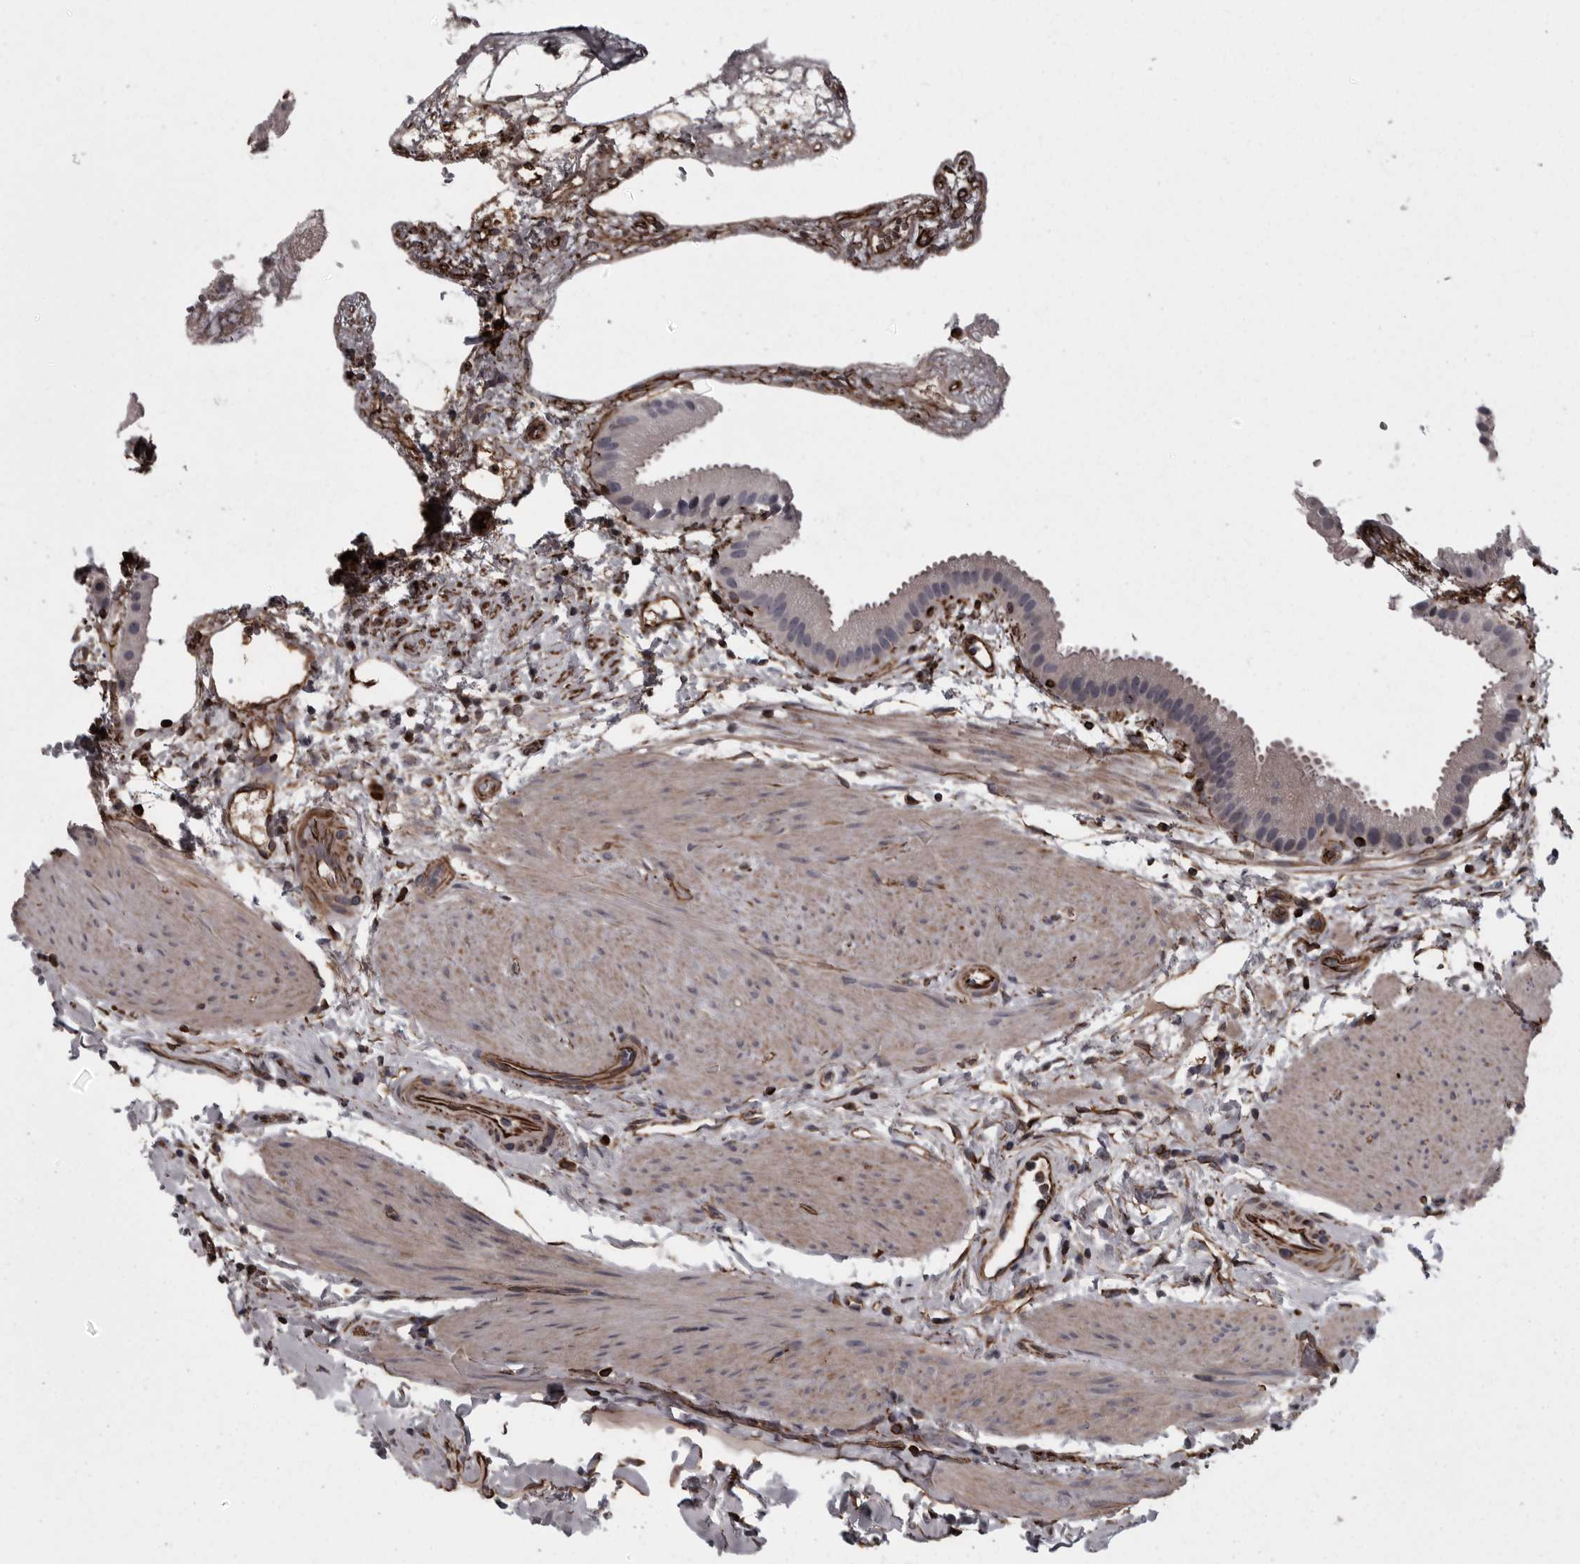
{"staining": {"intensity": "weak", "quantity": "<25%", "location": "cytoplasmic/membranous"}, "tissue": "gallbladder", "cell_type": "Glandular cells", "image_type": "normal", "snomed": [{"axis": "morphology", "description": "Normal tissue, NOS"}, {"axis": "topography", "description": "Gallbladder"}], "caption": "The micrograph reveals no significant expression in glandular cells of gallbladder.", "gene": "FAAP100", "patient": {"sex": "female", "age": 64}}